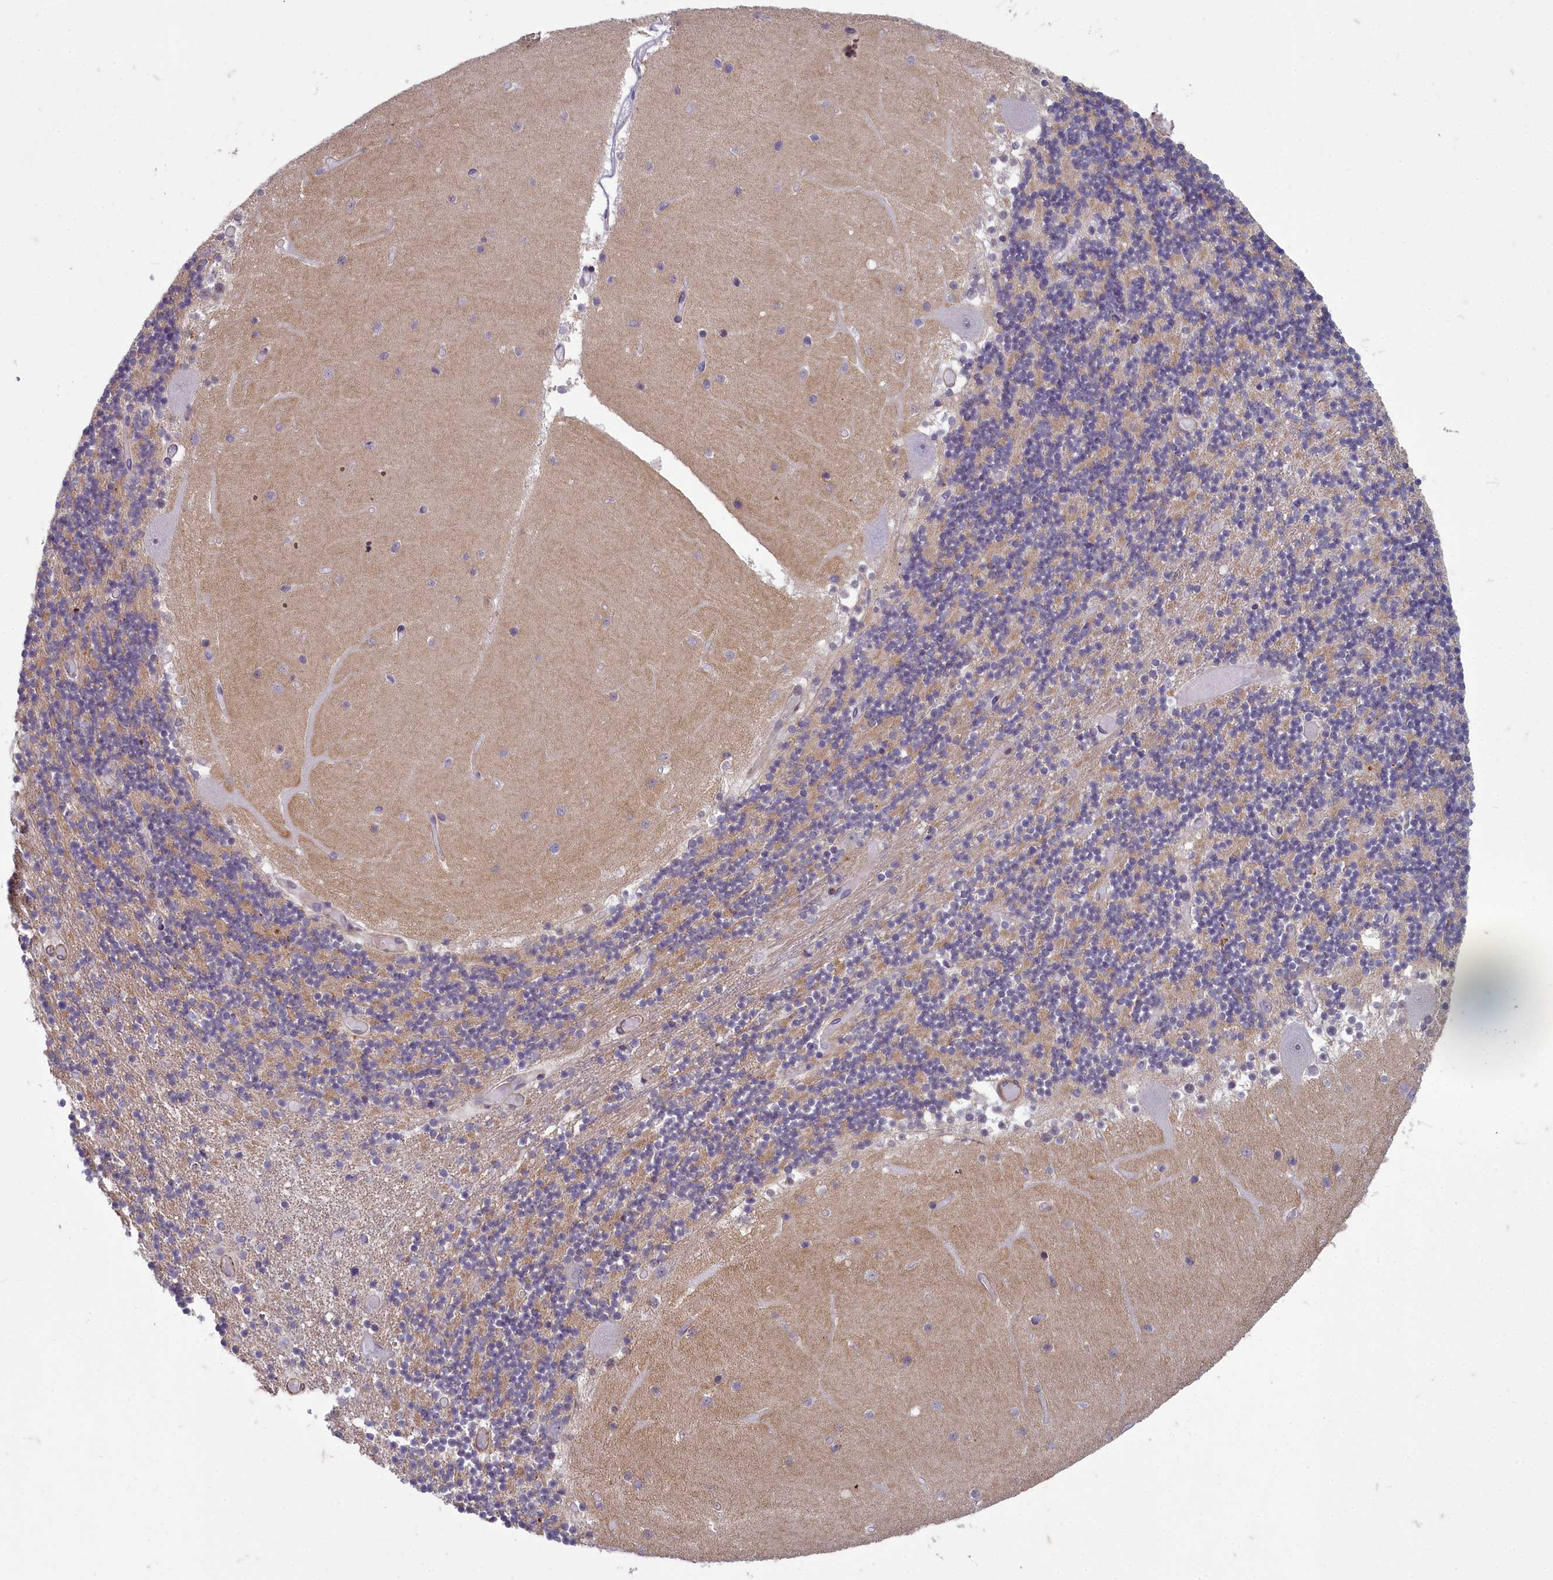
{"staining": {"intensity": "moderate", "quantity": "25%-75%", "location": "cytoplasmic/membranous"}, "tissue": "cerebellum", "cell_type": "Cells in granular layer", "image_type": "normal", "snomed": [{"axis": "morphology", "description": "Normal tissue, NOS"}, {"axis": "topography", "description": "Cerebellum"}], "caption": "Cerebellum stained for a protein demonstrates moderate cytoplasmic/membranous positivity in cells in granular layer. (IHC, brightfield microscopy, high magnification).", "gene": "ZNF626", "patient": {"sex": "female", "age": 28}}